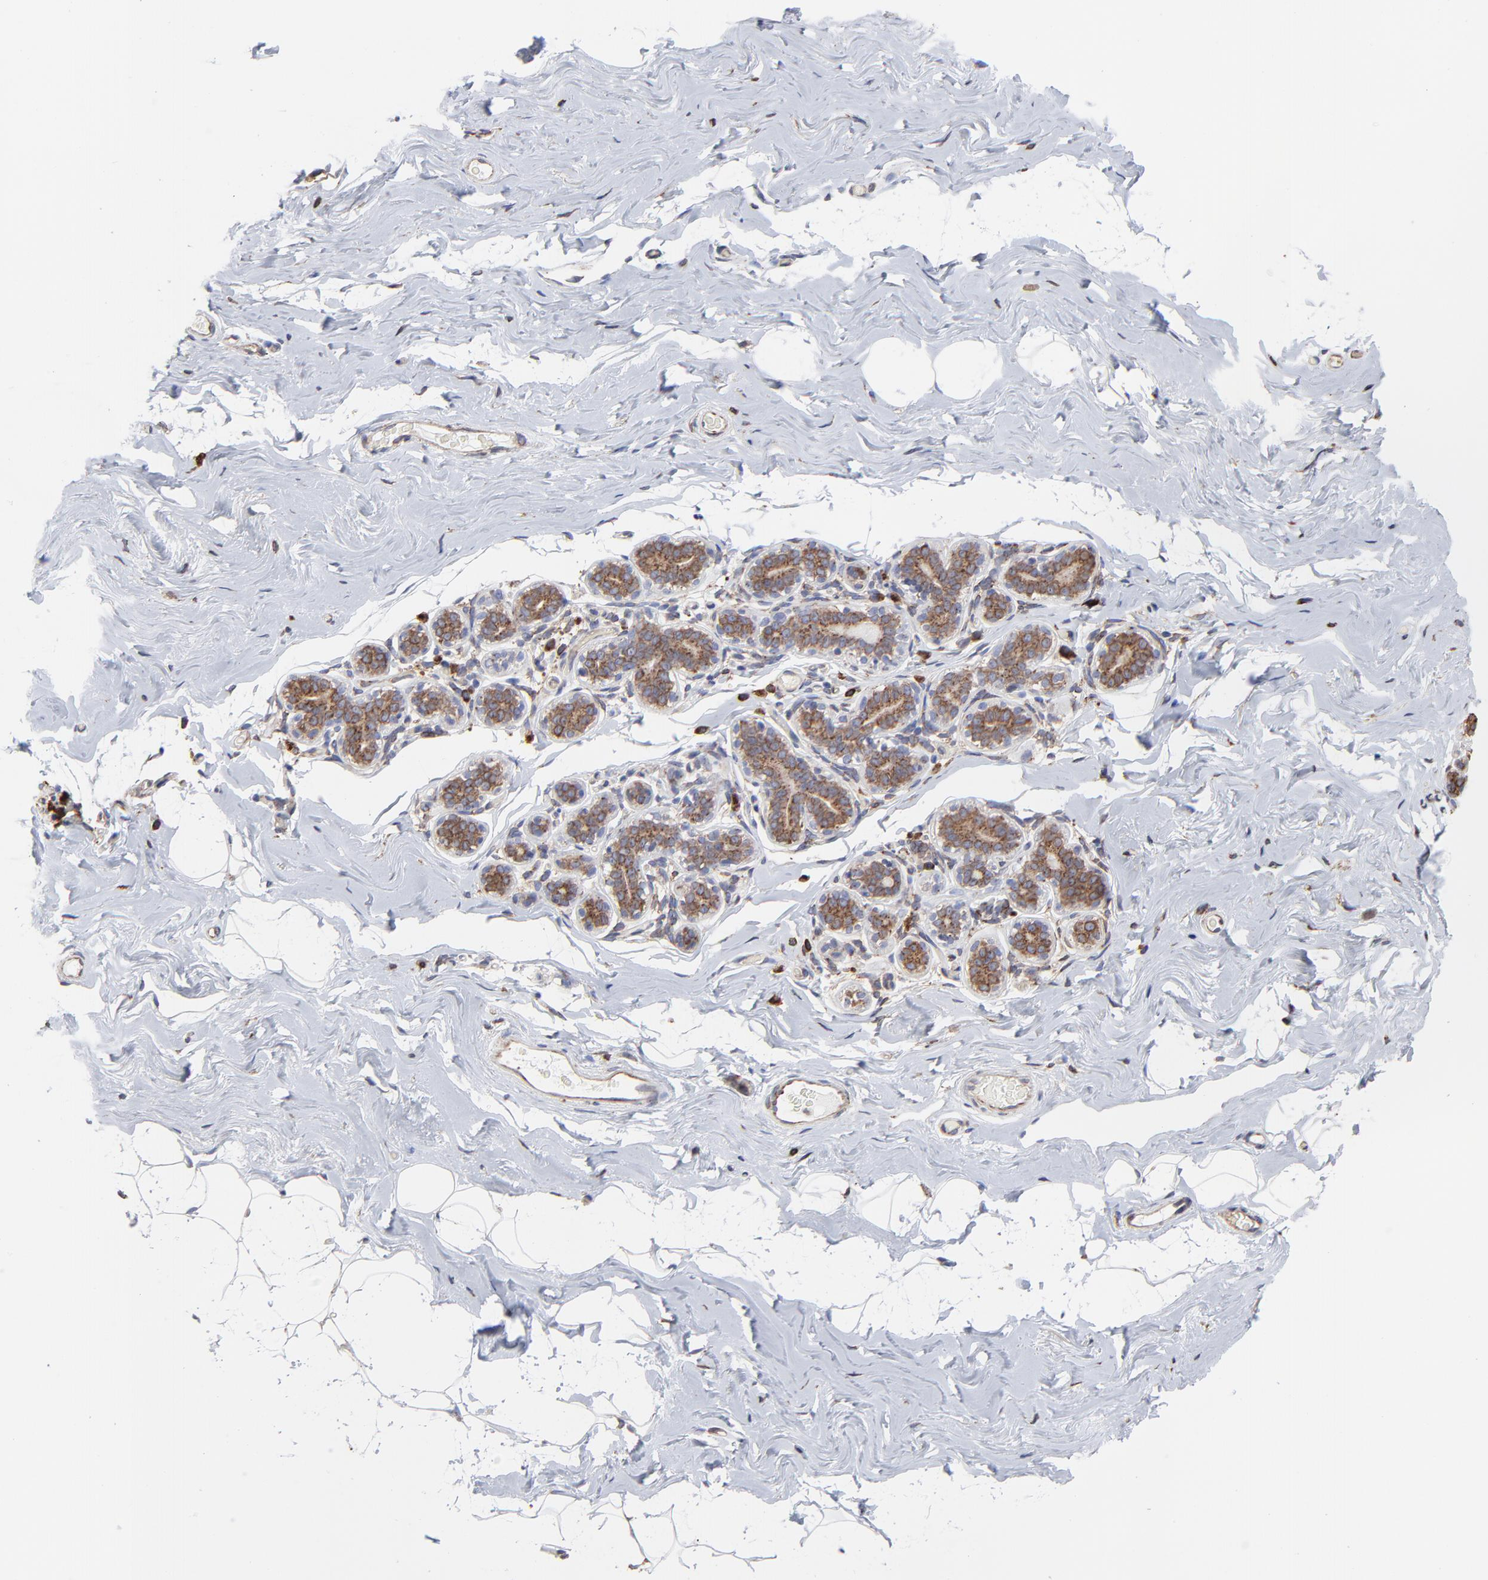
{"staining": {"intensity": "weak", "quantity": "25%-75%", "location": "cytoplasmic/membranous"}, "tissue": "breast", "cell_type": "Adipocytes", "image_type": "normal", "snomed": [{"axis": "morphology", "description": "Normal tissue, NOS"}, {"axis": "topography", "description": "Breast"}, {"axis": "topography", "description": "Soft tissue"}], "caption": "There is low levels of weak cytoplasmic/membranous expression in adipocytes of normal breast, as demonstrated by immunohistochemical staining (brown color).", "gene": "LMAN1", "patient": {"sex": "female", "age": 75}}